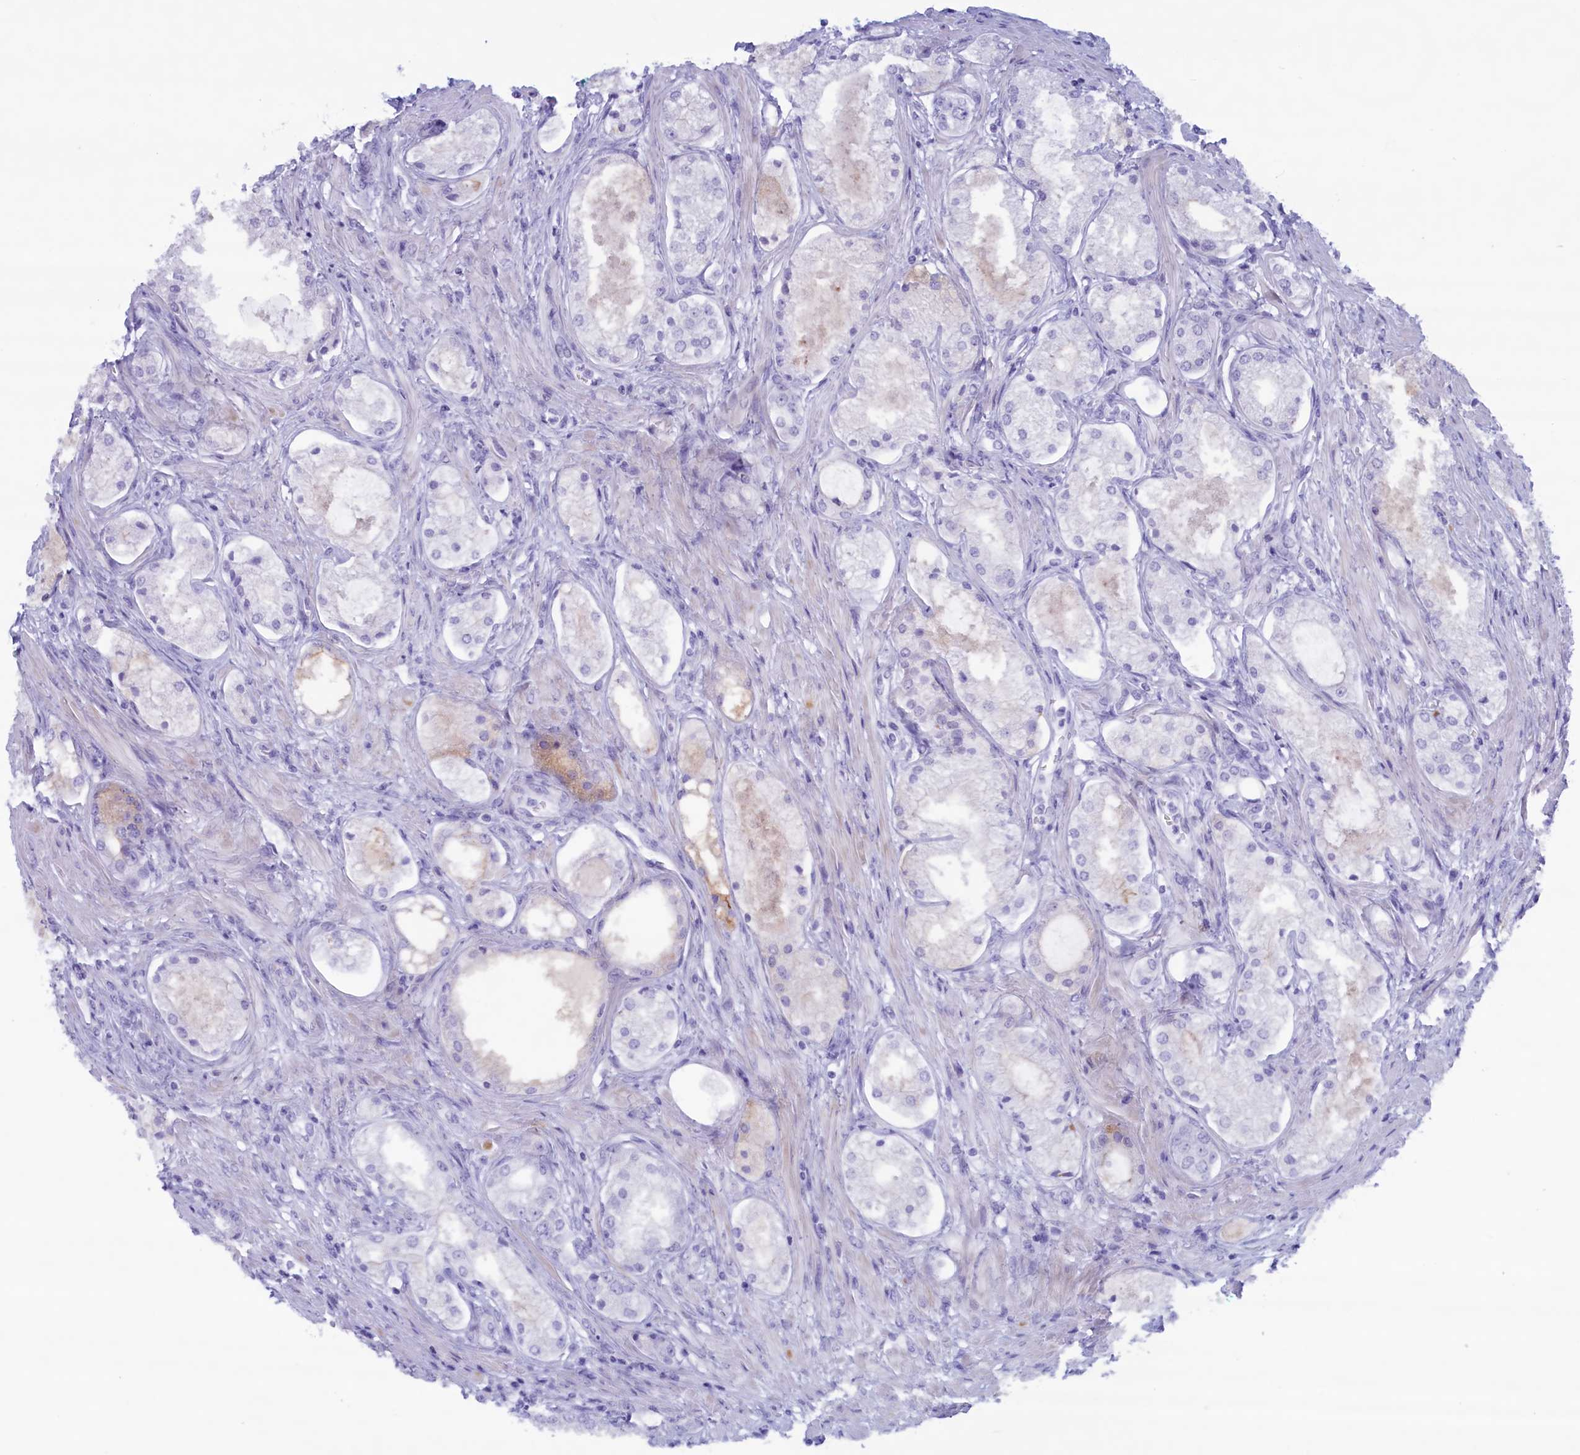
{"staining": {"intensity": "negative", "quantity": "none", "location": "none"}, "tissue": "prostate cancer", "cell_type": "Tumor cells", "image_type": "cancer", "snomed": [{"axis": "morphology", "description": "Adenocarcinoma, Low grade"}, {"axis": "topography", "description": "Prostate"}], "caption": "Tumor cells show no significant staining in prostate low-grade adenocarcinoma.", "gene": "MPV17L2", "patient": {"sex": "male", "age": 68}}